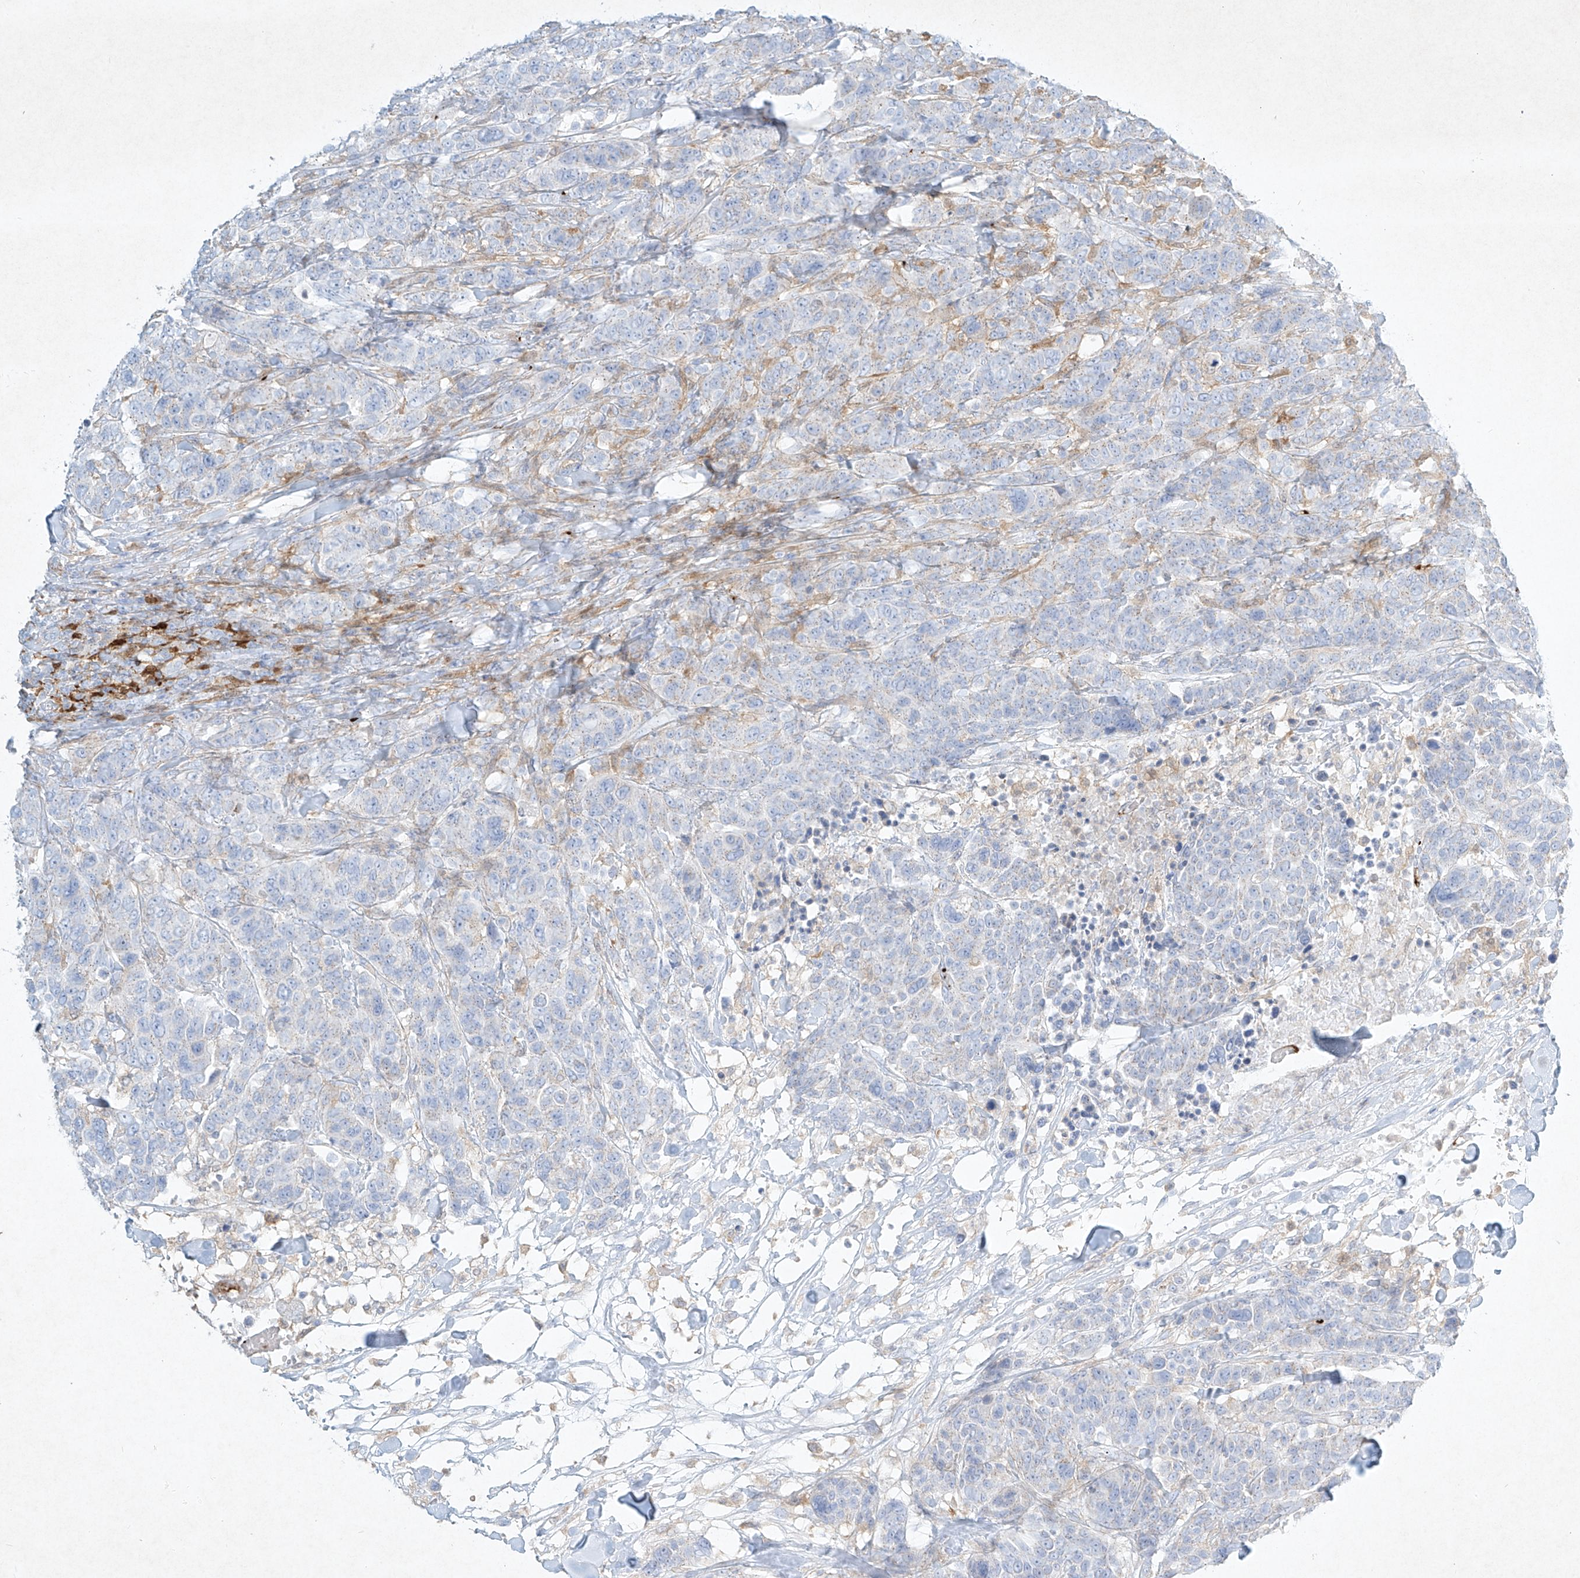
{"staining": {"intensity": "negative", "quantity": "none", "location": "none"}, "tissue": "breast cancer", "cell_type": "Tumor cells", "image_type": "cancer", "snomed": [{"axis": "morphology", "description": "Duct carcinoma"}, {"axis": "topography", "description": "Breast"}], "caption": "Breast cancer was stained to show a protein in brown. There is no significant expression in tumor cells. (DAB (3,3'-diaminobenzidine) immunohistochemistry visualized using brightfield microscopy, high magnification).", "gene": "PLEK", "patient": {"sex": "female", "age": 37}}